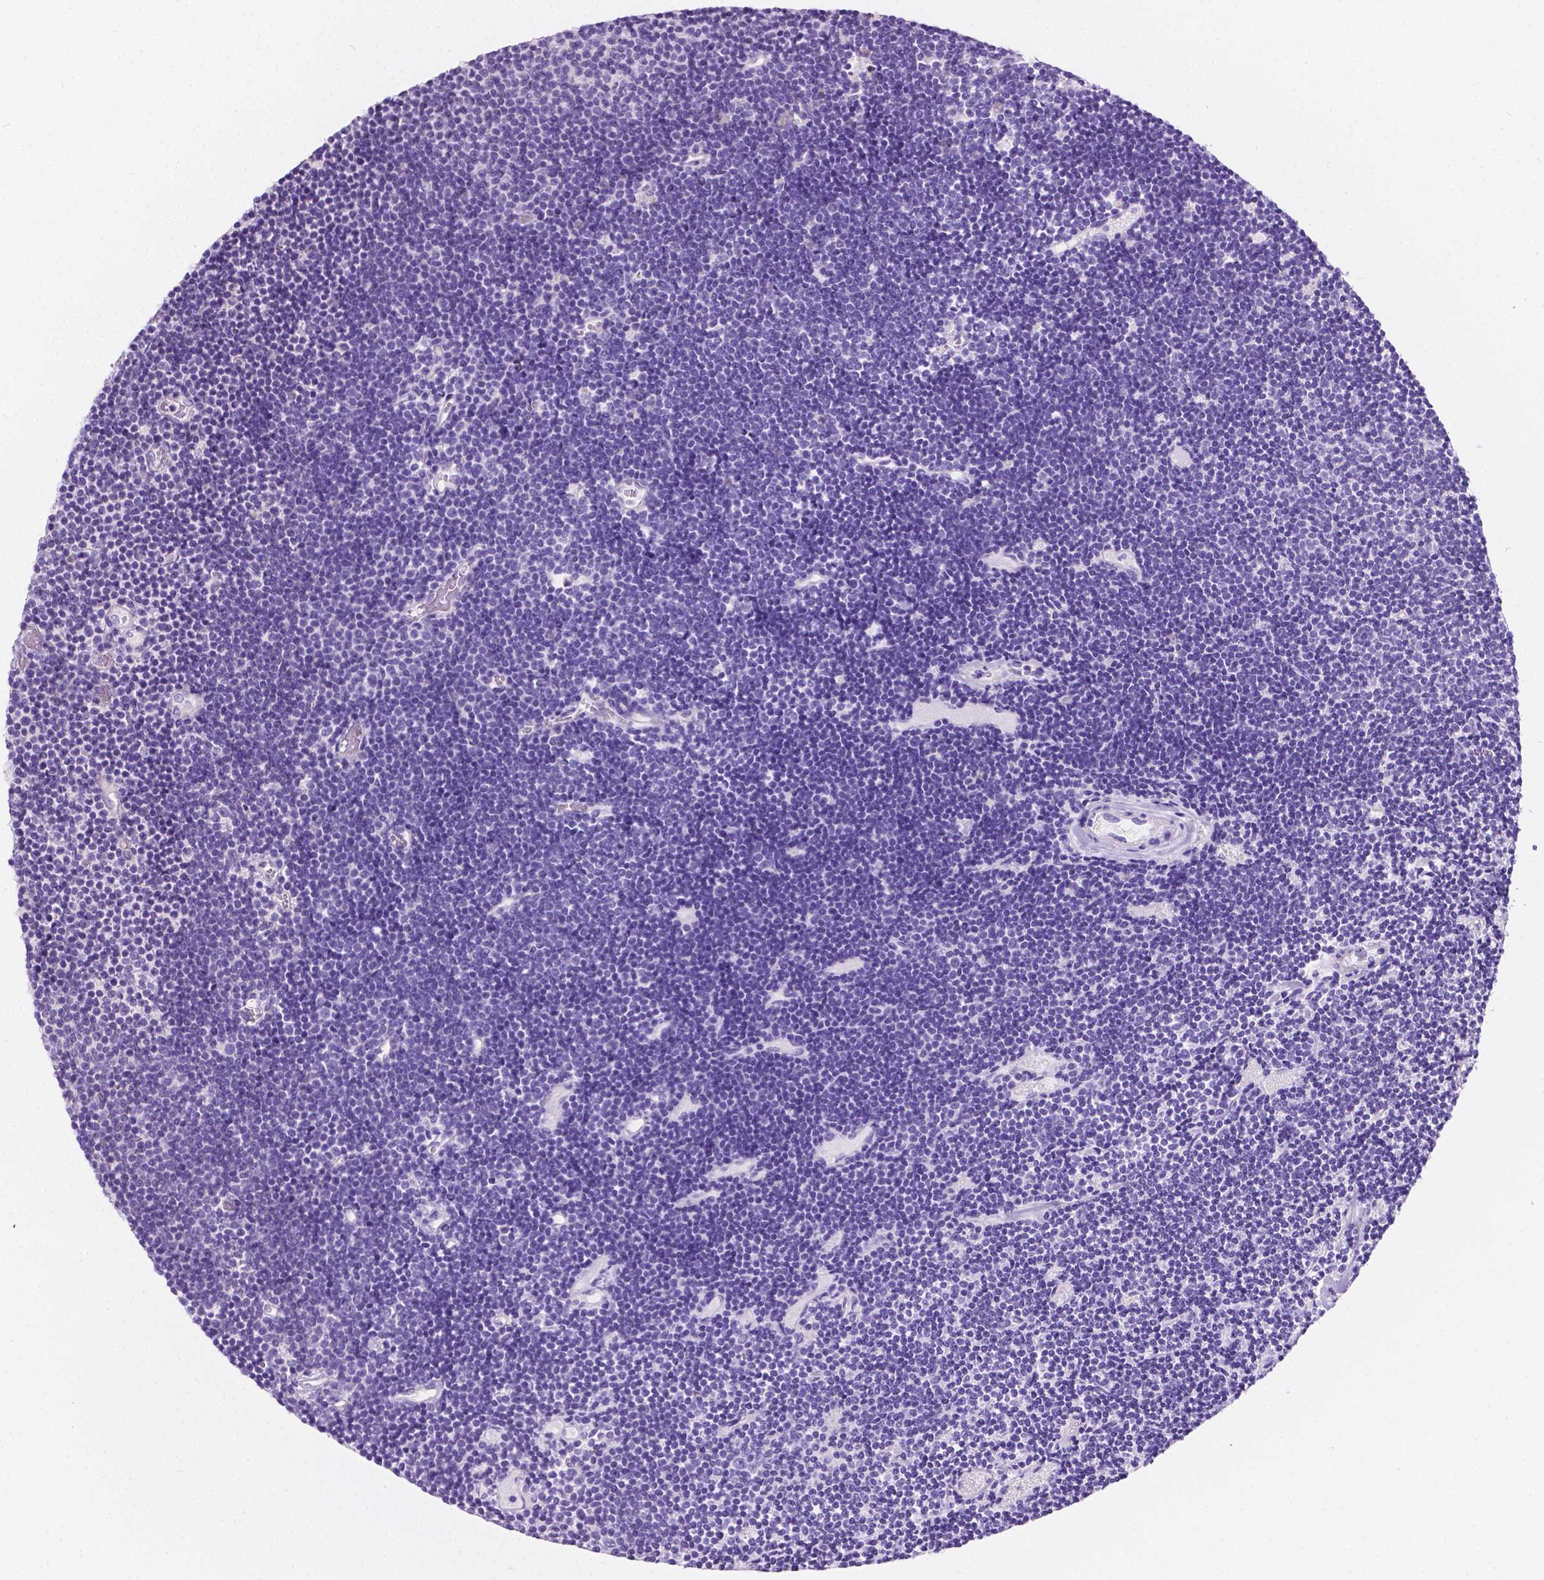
{"staining": {"intensity": "negative", "quantity": "none", "location": "none"}, "tissue": "lymphoma", "cell_type": "Tumor cells", "image_type": "cancer", "snomed": [{"axis": "morphology", "description": "Malignant lymphoma, non-Hodgkin's type, Low grade"}, {"axis": "topography", "description": "Brain"}], "caption": "Immunohistochemistry (IHC) of lymphoma demonstrates no positivity in tumor cells. The staining is performed using DAB brown chromogen with nuclei counter-stained in using hematoxylin.", "gene": "GNAO1", "patient": {"sex": "female", "age": 66}}